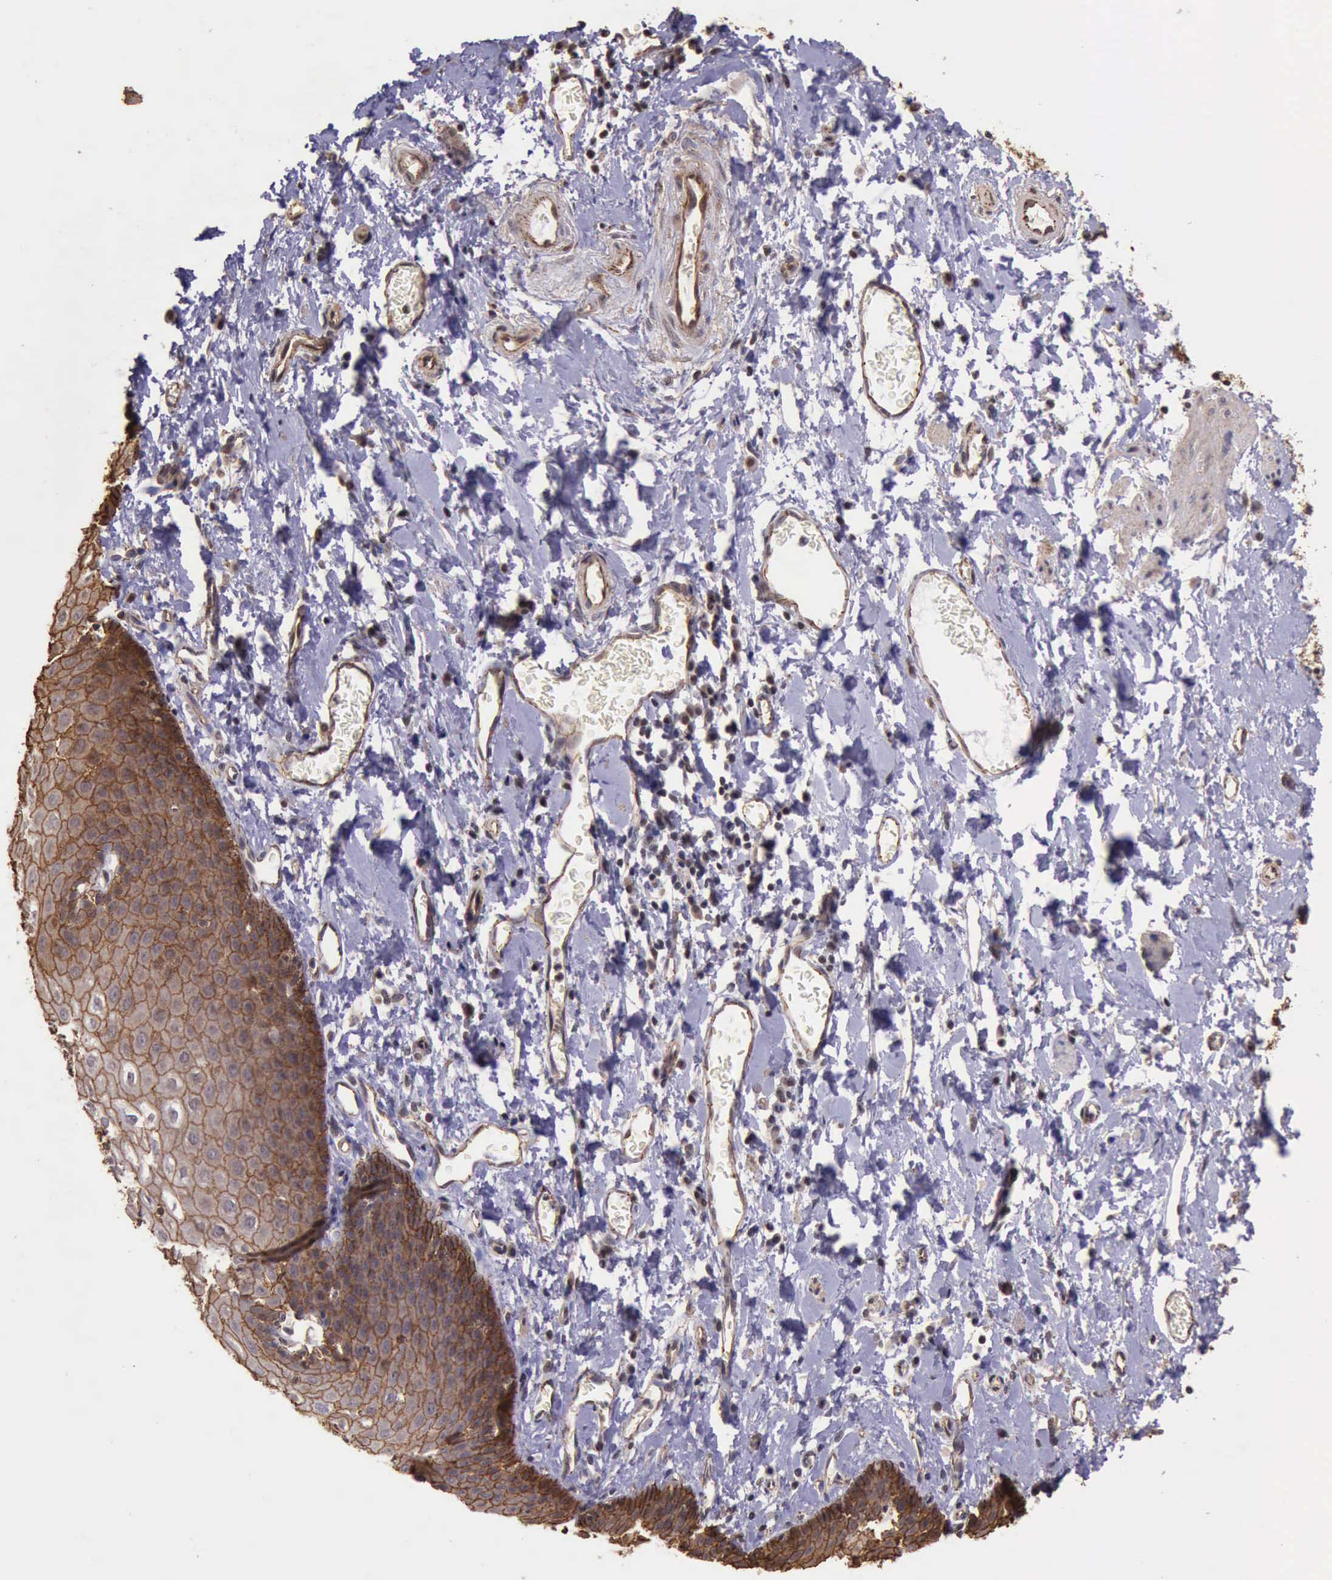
{"staining": {"intensity": "weak", "quantity": "25%-75%", "location": "cytoplasmic/membranous"}, "tissue": "esophagus", "cell_type": "Squamous epithelial cells", "image_type": "normal", "snomed": [{"axis": "morphology", "description": "Normal tissue, NOS"}, {"axis": "topography", "description": "Esophagus"}], "caption": "Immunohistochemistry (IHC) image of normal human esophagus stained for a protein (brown), which shows low levels of weak cytoplasmic/membranous positivity in about 25%-75% of squamous epithelial cells.", "gene": "CTNNB1", "patient": {"sex": "male", "age": 70}}